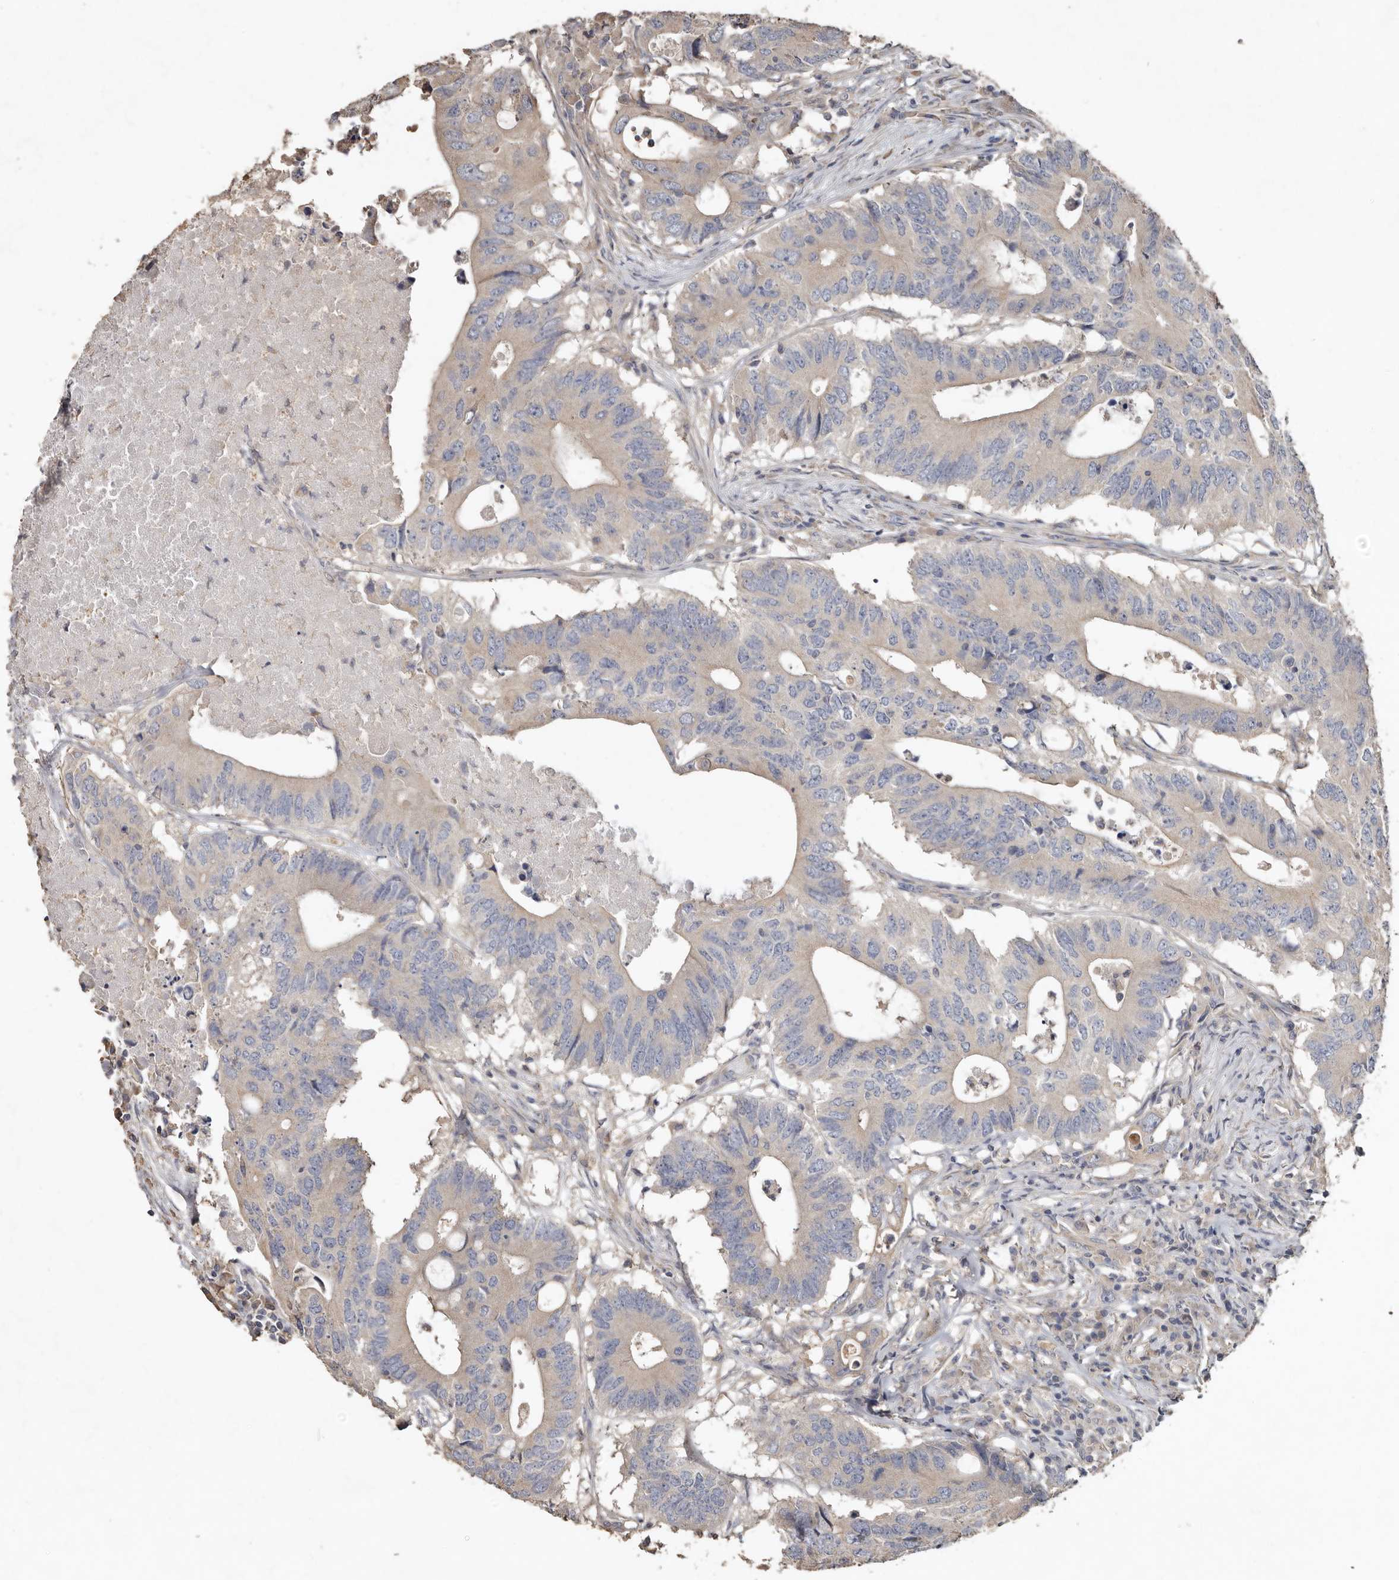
{"staining": {"intensity": "weak", "quantity": "<25%", "location": "cytoplasmic/membranous"}, "tissue": "colorectal cancer", "cell_type": "Tumor cells", "image_type": "cancer", "snomed": [{"axis": "morphology", "description": "Adenocarcinoma, NOS"}, {"axis": "topography", "description": "Colon"}], "caption": "IHC photomicrograph of adenocarcinoma (colorectal) stained for a protein (brown), which exhibits no expression in tumor cells.", "gene": "FLCN", "patient": {"sex": "male", "age": 71}}